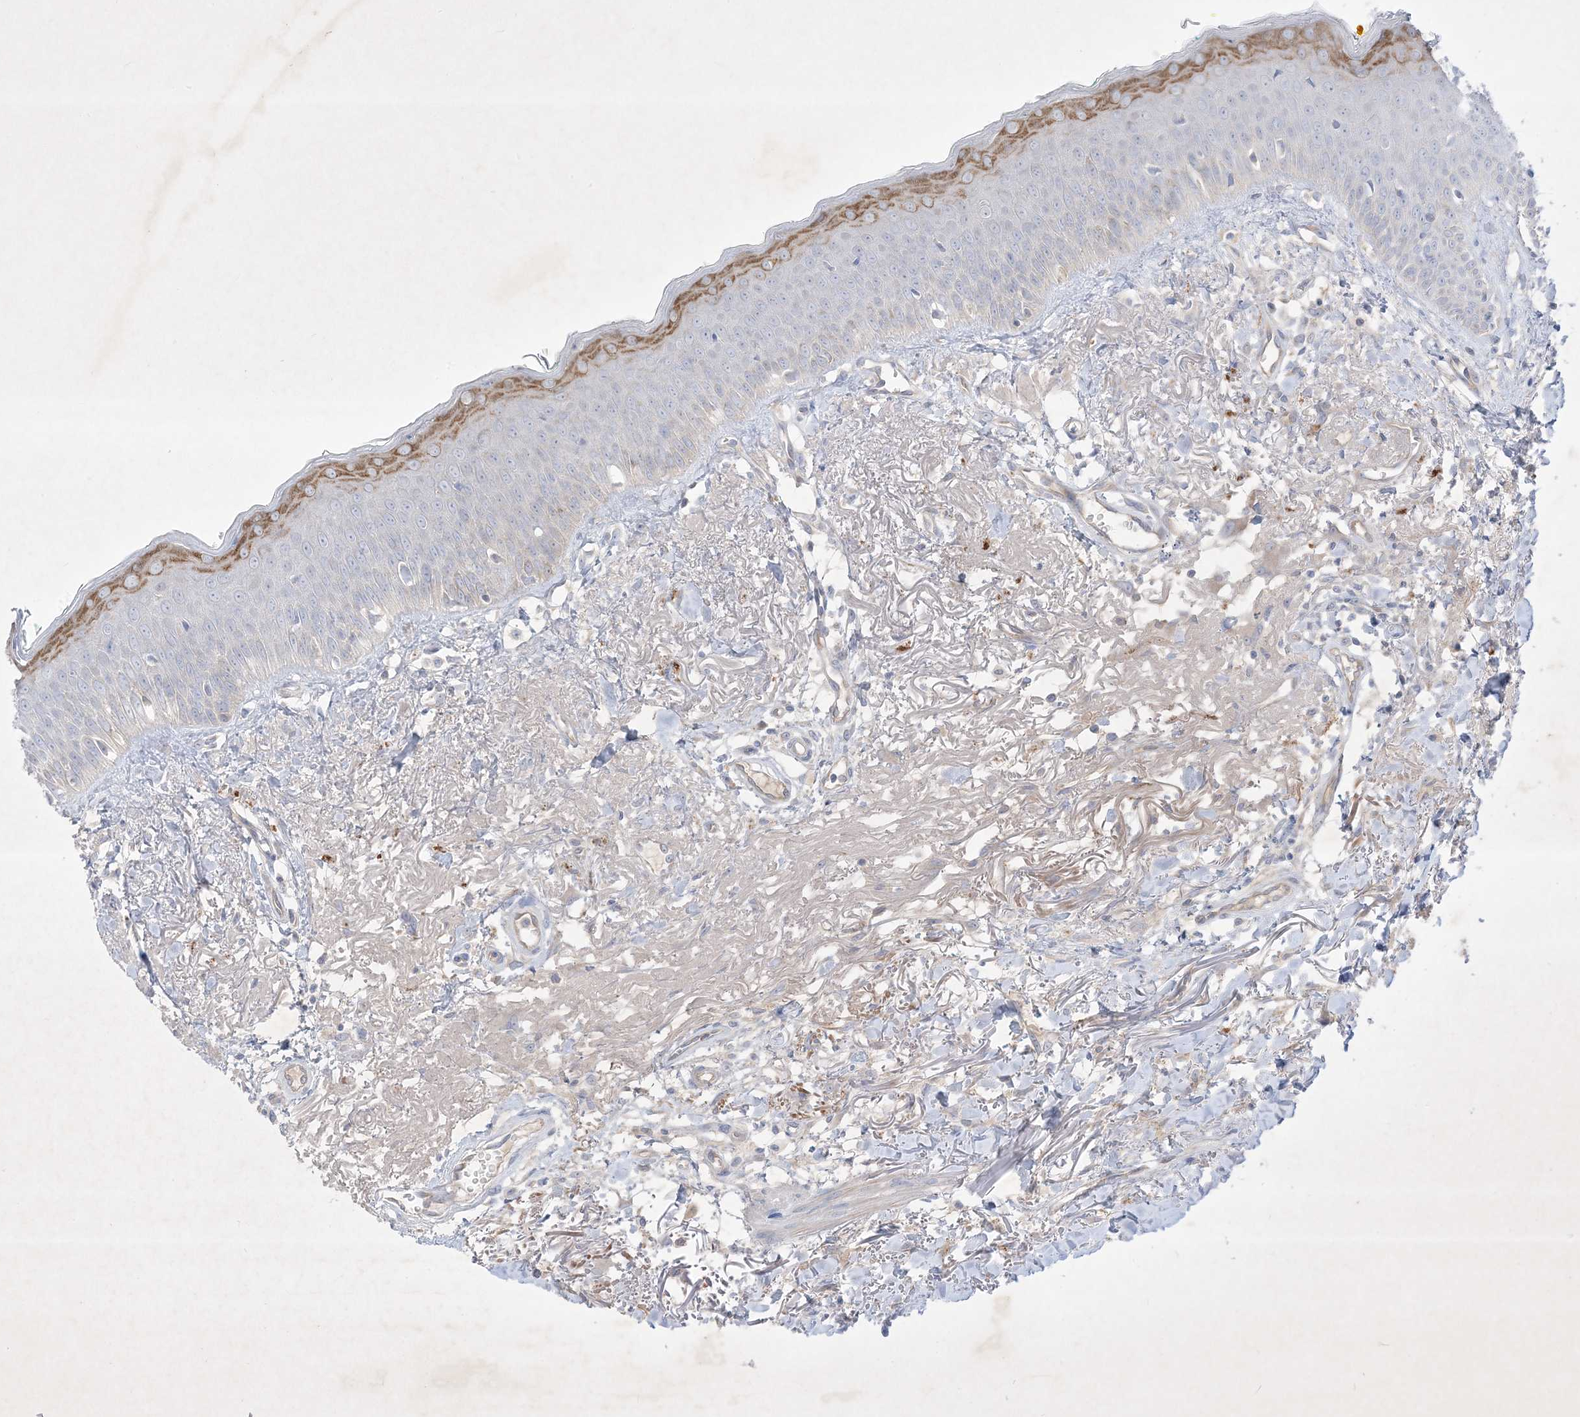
{"staining": {"intensity": "moderate", "quantity": "<25%", "location": "cytoplasmic/membranous"}, "tissue": "oral mucosa", "cell_type": "Squamous epithelial cells", "image_type": "normal", "snomed": [{"axis": "morphology", "description": "Normal tissue, NOS"}, {"axis": "topography", "description": "Oral tissue"}], "caption": "Immunohistochemistry image of unremarkable oral mucosa stained for a protein (brown), which demonstrates low levels of moderate cytoplasmic/membranous expression in approximately <25% of squamous epithelial cells.", "gene": "PLEKHA3", "patient": {"sex": "female", "age": 70}}